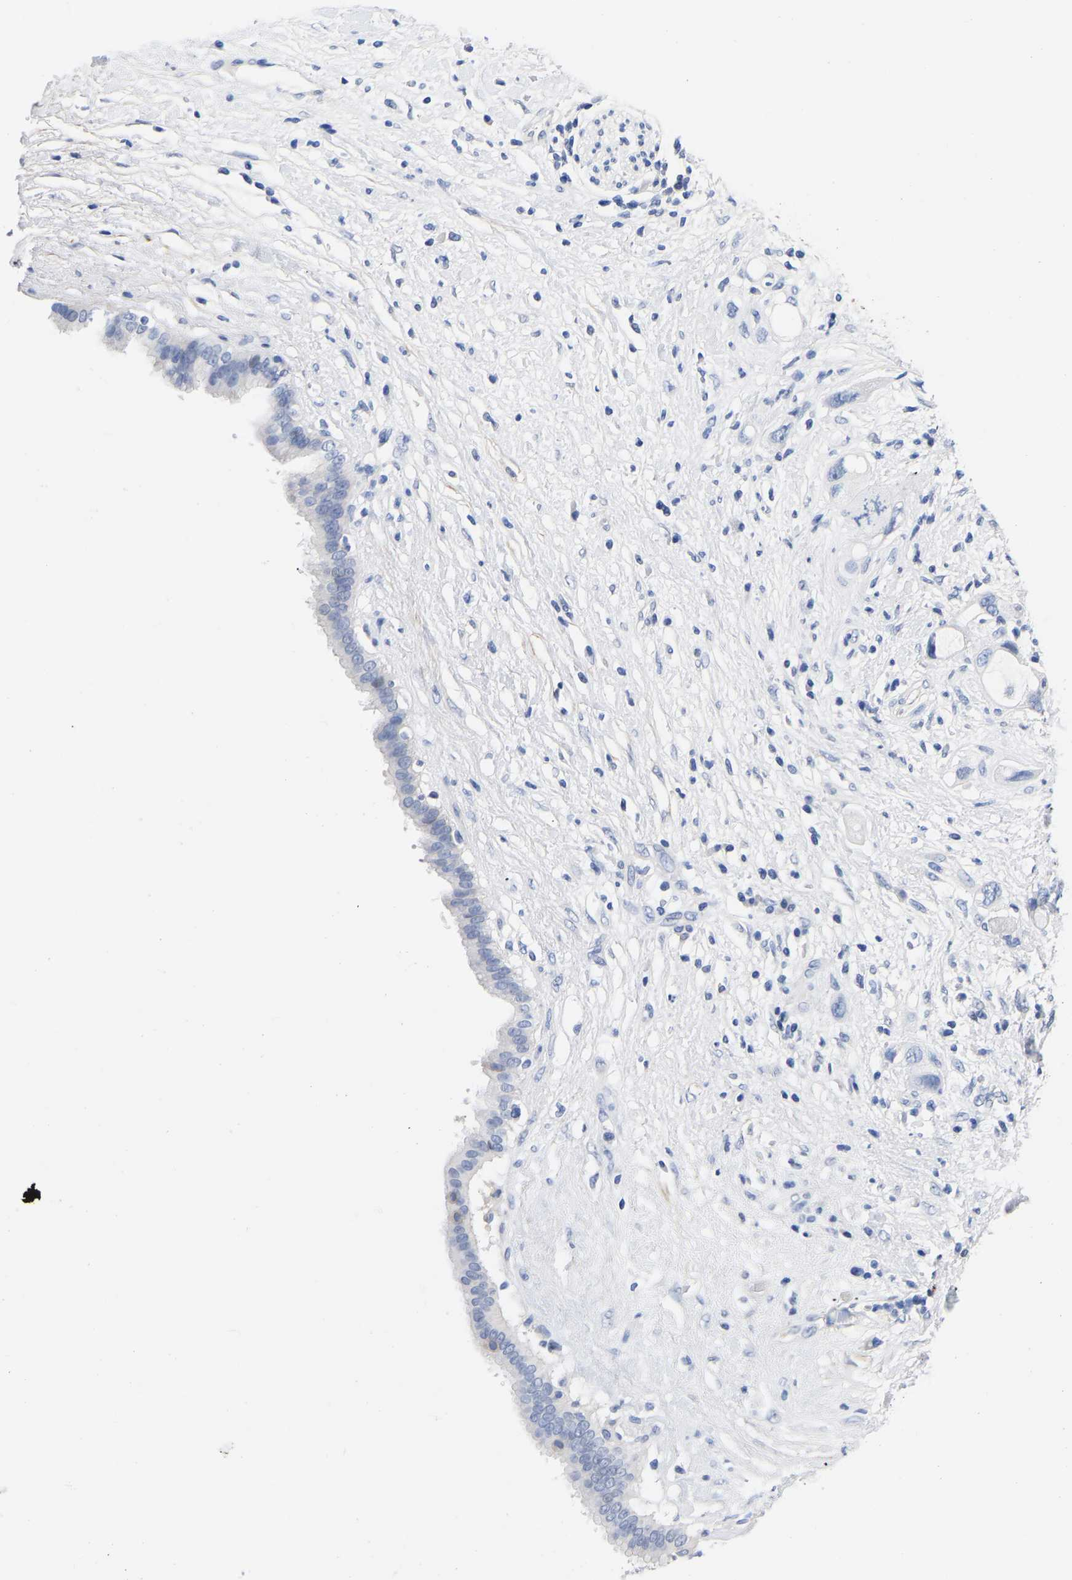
{"staining": {"intensity": "negative", "quantity": "none", "location": "none"}, "tissue": "pancreatic cancer", "cell_type": "Tumor cells", "image_type": "cancer", "snomed": [{"axis": "morphology", "description": "Adenocarcinoma, NOS"}, {"axis": "topography", "description": "Pancreas"}], "caption": "Tumor cells show no significant protein staining in adenocarcinoma (pancreatic). (DAB immunohistochemistry (IHC), high magnification).", "gene": "GPA33", "patient": {"sex": "female", "age": 56}}